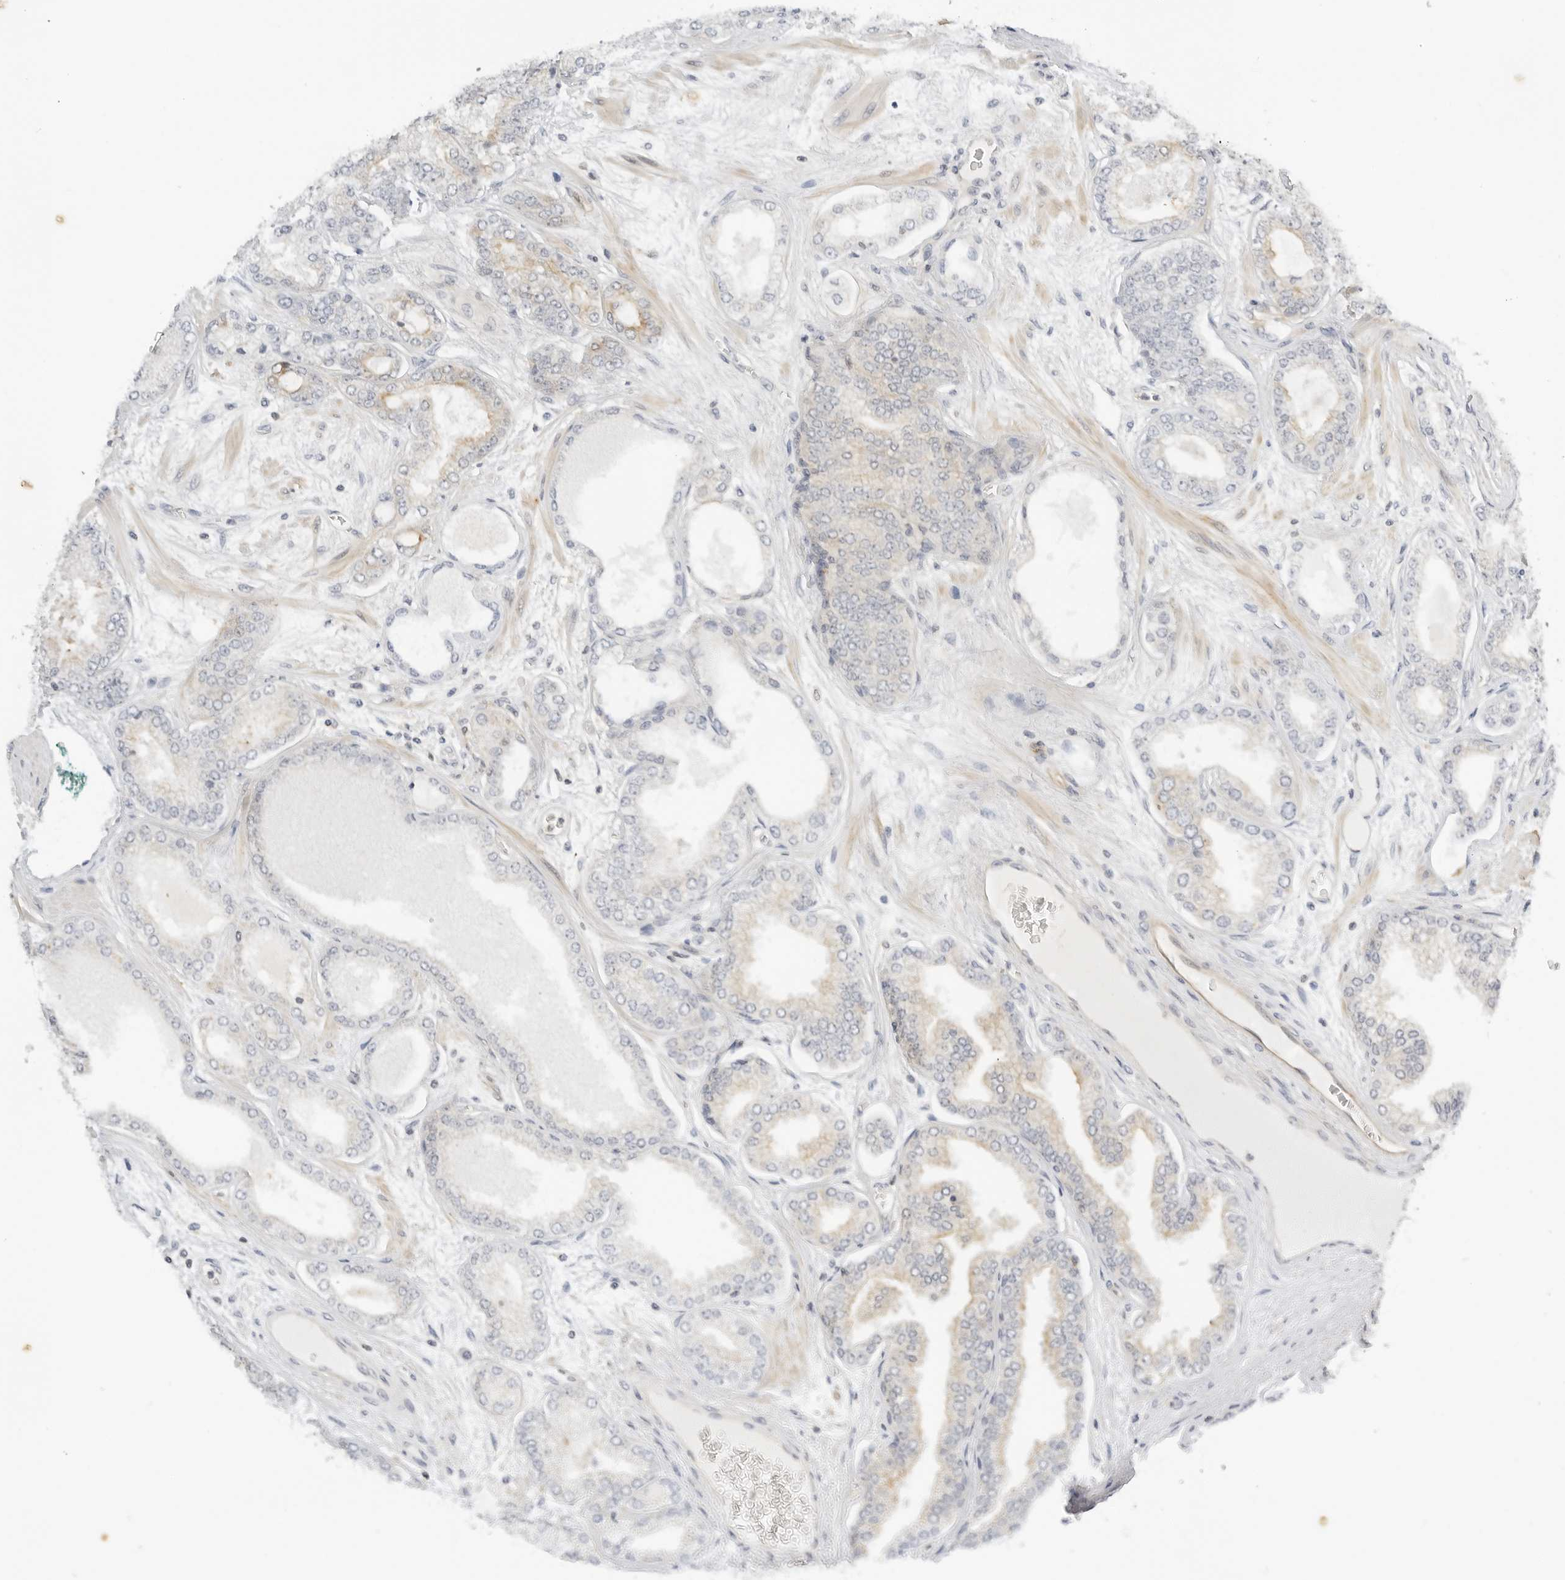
{"staining": {"intensity": "weak", "quantity": "25%-75%", "location": "cytoplasmic/membranous"}, "tissue": "prostate cancer", "cell_type": "Tumor cells", "image_type": "cancer", "snomed": [{"axis": "morphology", "description": "Adenocarcinoma, High grade"}, {"axis": "topography", "description": "Prostate"}], "caption": "IHC of prostate cancer exhibits low levels of weak cytoplasmic/membranous expression in approximately 25%-75% of tumor cells. (Stains: DAB in brown, nuclei in blue, Microscopy: brightfield microscopy at high magnification).", "gene": "OSCP1", "patient": {"sex": "male", "age": 58}}